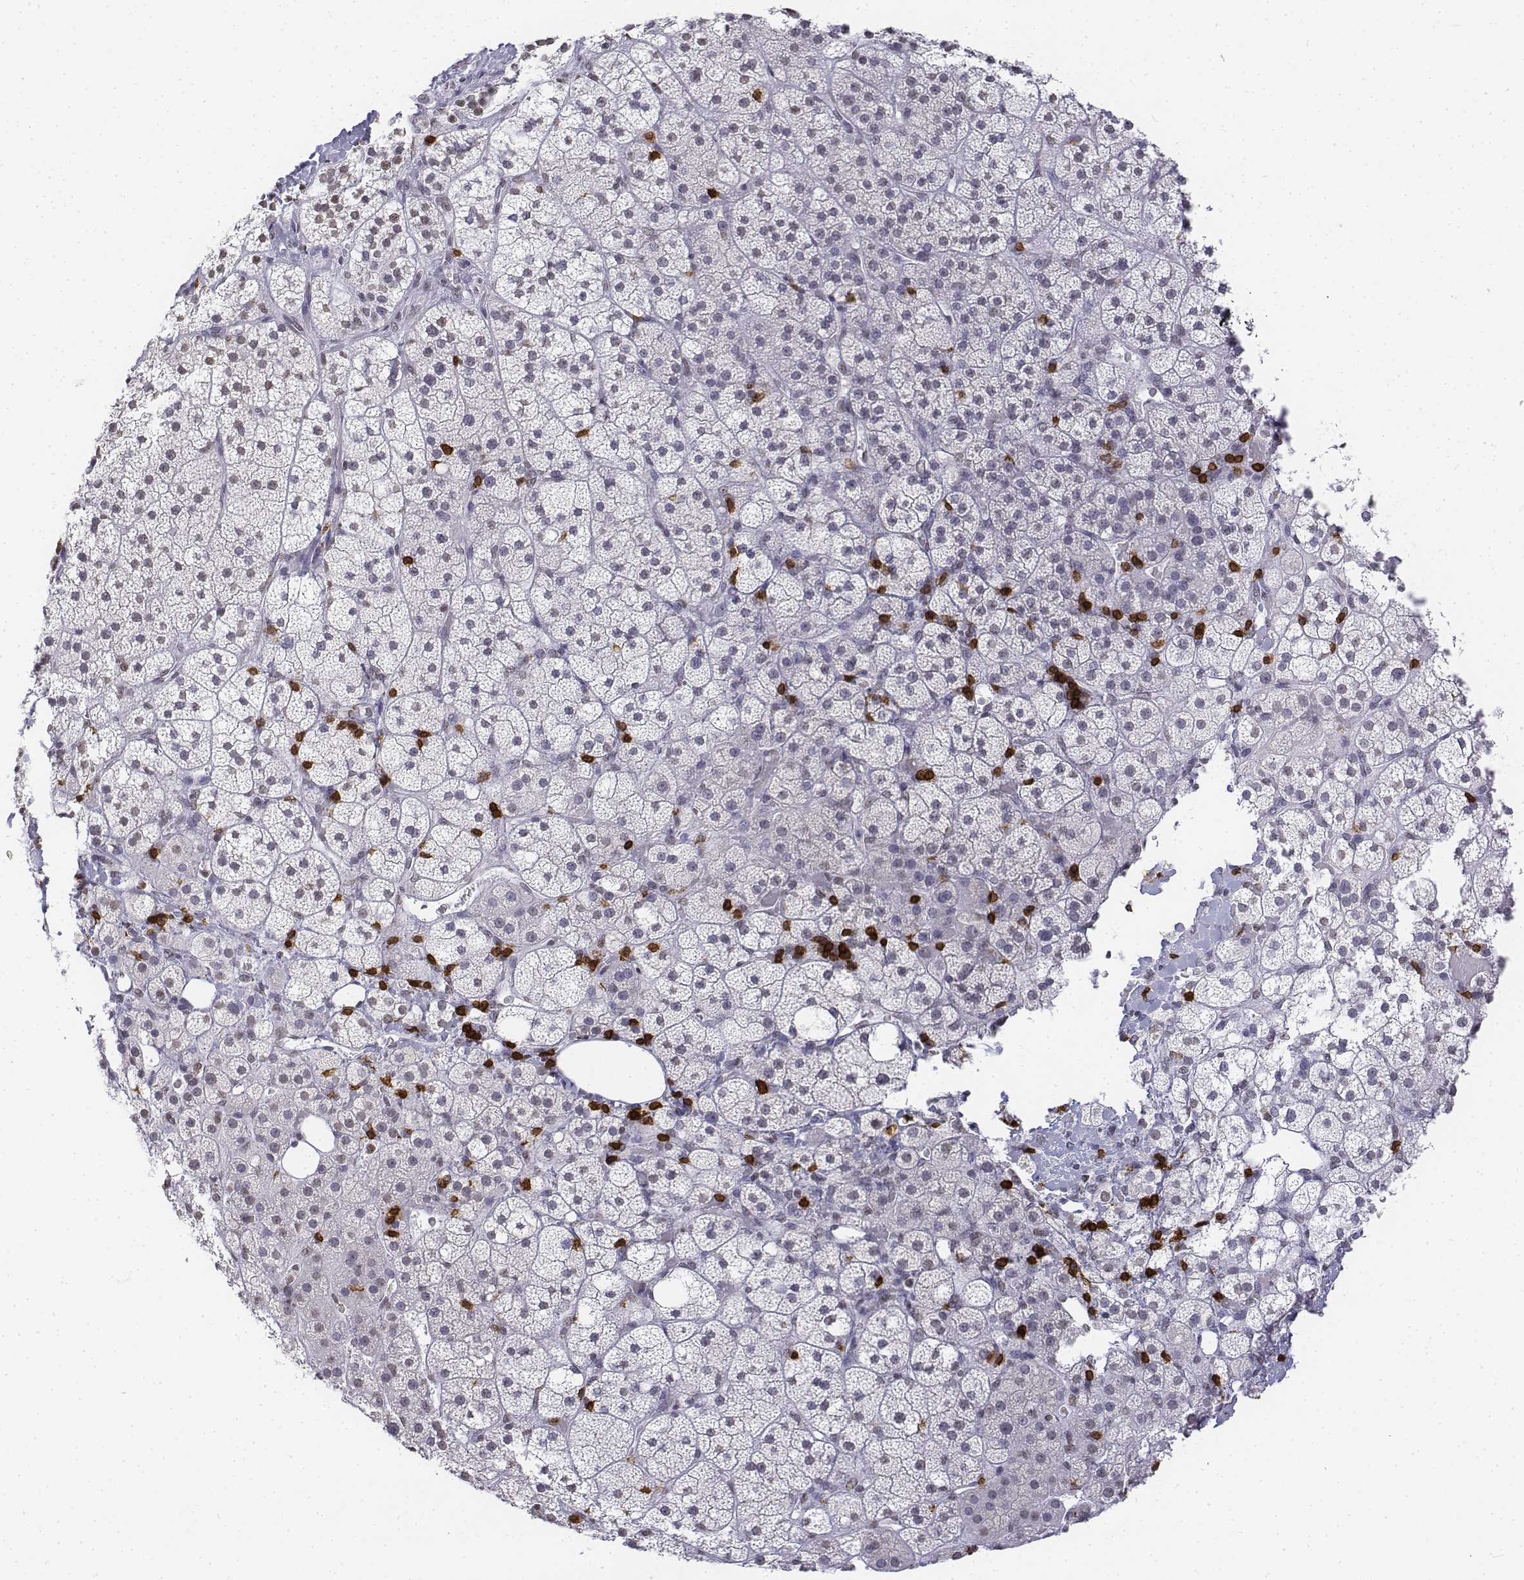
{"staining": {"intensity": "negative", "quantity": "none", "location": "none"}, "tissue": "adrenal gland", "cell_type": "Glandular cells", "image_type": "normal", "snomed": [{"axis": "morphology", "description": "Normal tissue, NOS"}, {"axis": "topography", "description": "Adrenal gland"}], "caption": "A micrograph of human adrenal gland is negative for staining in glandular cells. (Stains: DAB immunohistochemistry (IHC) with hematoxylin counter stain, Microscopy: brightfield microscopy at high magnification).", "gene": "CD3E", "patient": {"sex": "male", "age": 53}}